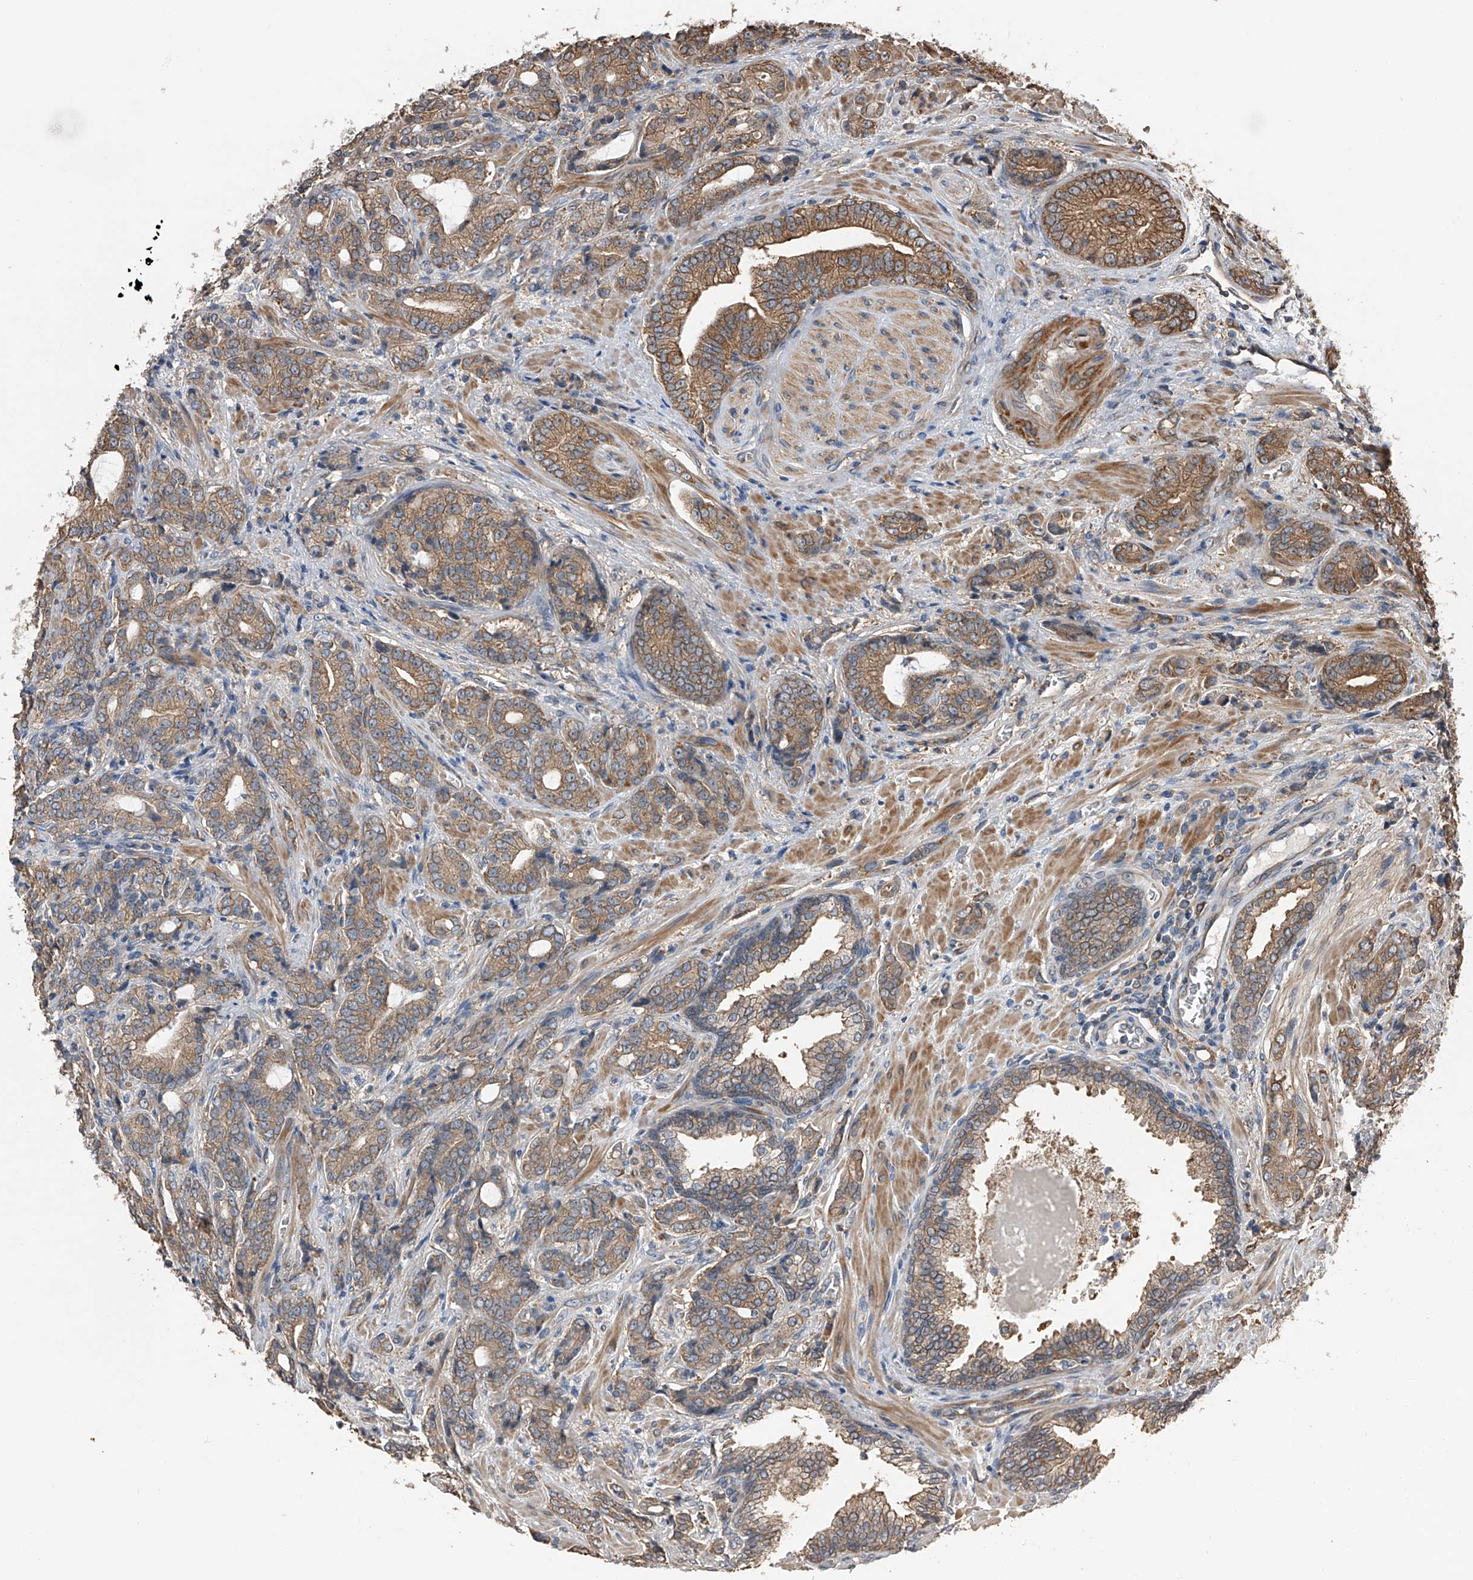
{"staining": {"intensity": "moderate", "quantity": ">75%", "location": "cytoplasmic/membranous"}, "tissue": "prostate cancer", "cell_type": "Tumor cells", "image_type": "cancer", "snomed": [{"axis": "morphology", "description": "Adenocarcinoma, High grade"}, {"axis": "topography", "description": "Prostate"}], "caption": "DAB immunohistochemical staining of human prostate high-grade adenocarcinoma shows moderate cytoplasmic/membranous protein positivity in approximately >75% of tumor cells. (Brightfield microscopy of DAB IHC at high magnification).", "gene": "KCNJ2", "patient": {"sex": "male", "age": 57}}